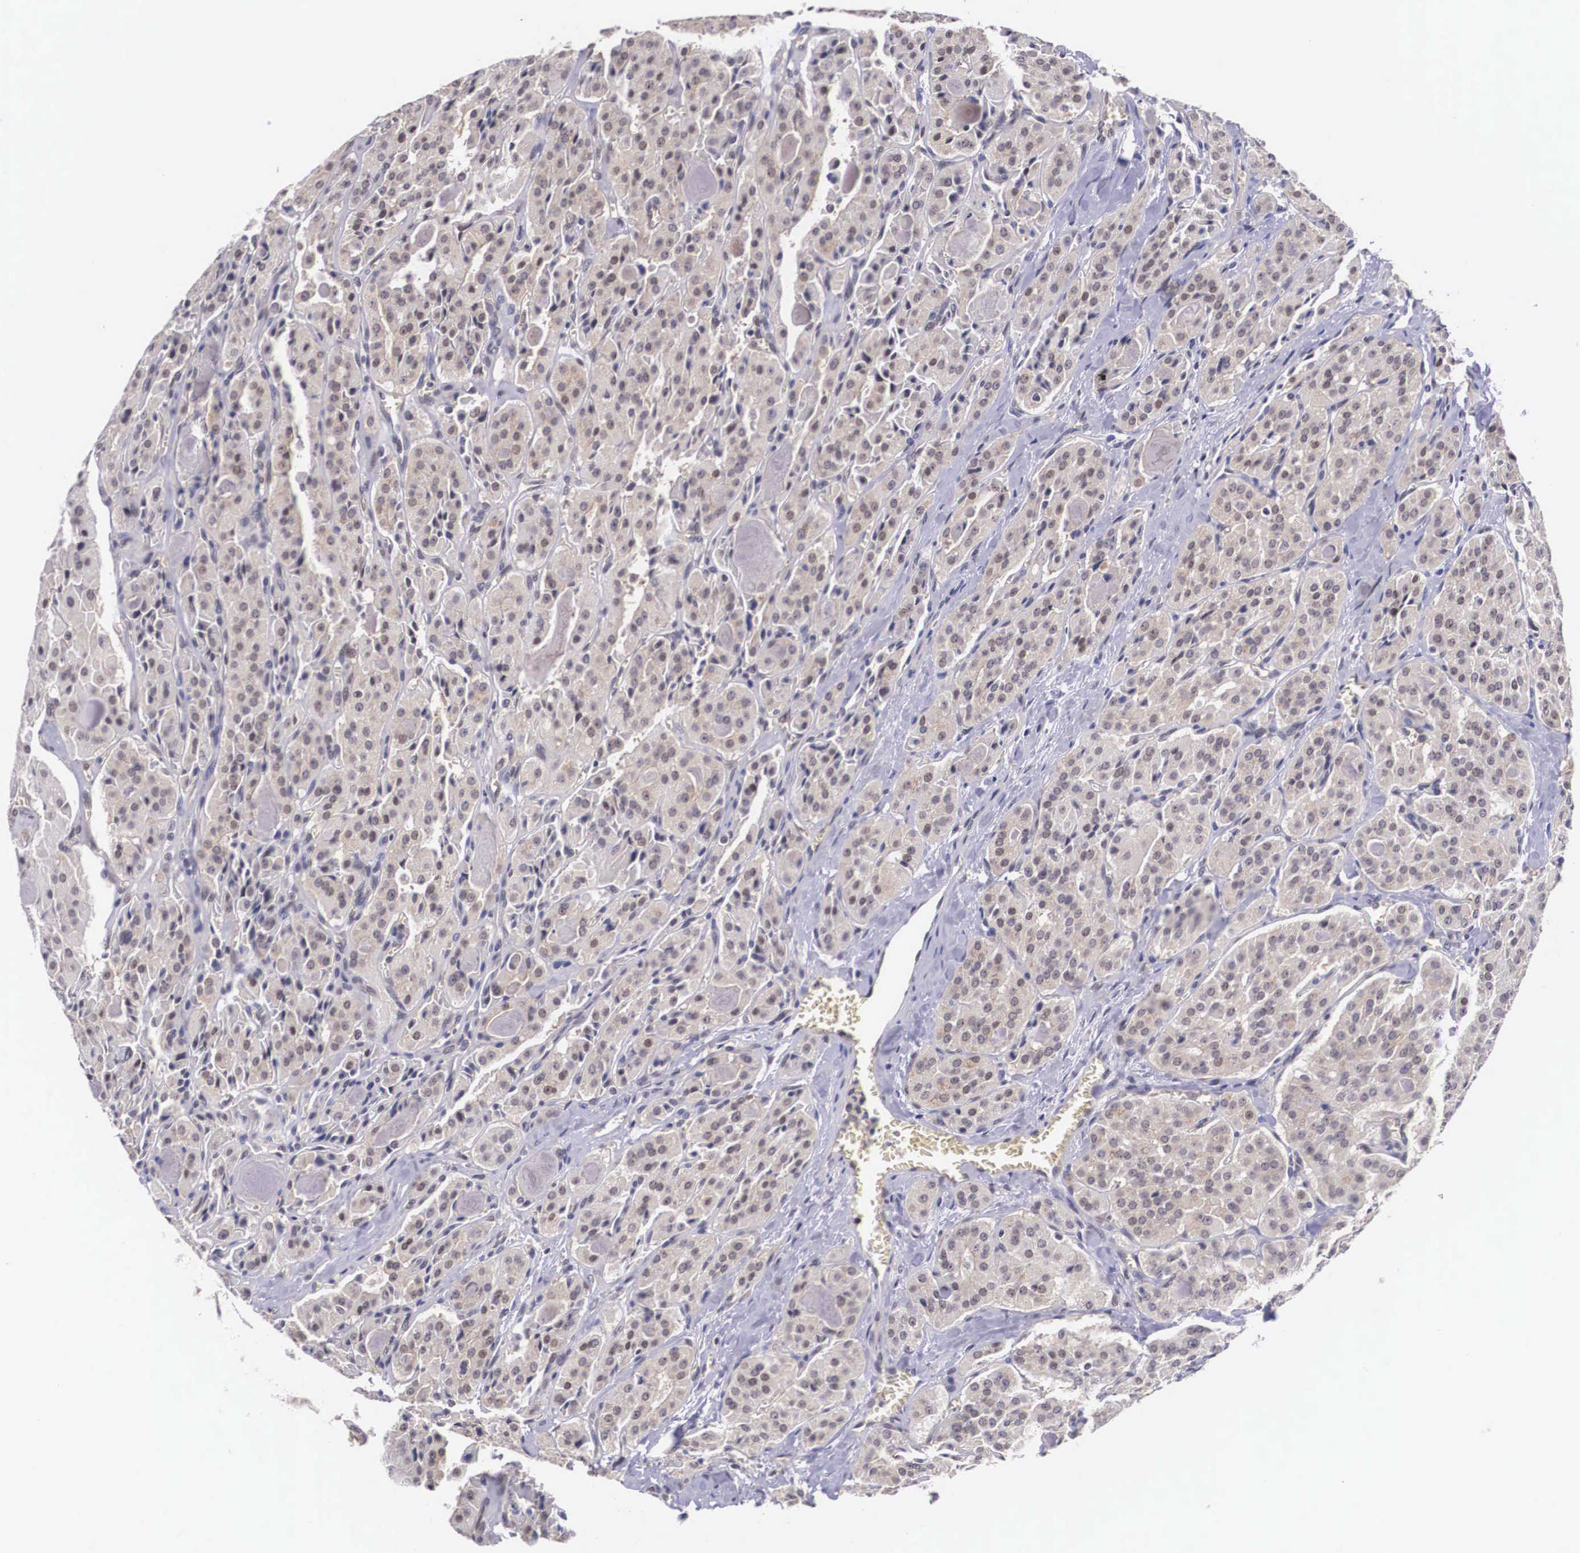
{"staining": {"intensity": "weak", "quantity": "25%-75%", "location": "cytoplasmic/membranous"}, "tissue": "thyroid cancer", "cell_type": "Tumor cells", "image_type": "cancer", "snomed": [{"axis": "morphology", "description": "Carcinoma, NOS"}, {"axis": "topography", "description": "Thyroid gland"}], "caption": "DAB (3,3'-diaminobenzidine) immunohistochemical staining of human thyroid cancer (carcinoma) reveals weak cytoplasmic/membranous protein expression in approximately 25%-75% of tumor cells. The staining was performed using DAB to visualize the protein expression in brown, while the nuclei were stained in blue with hematoxylin (Magnification: 20x).", "gene": "OTX2", "patient": {"sex": "male", "age": 76}}